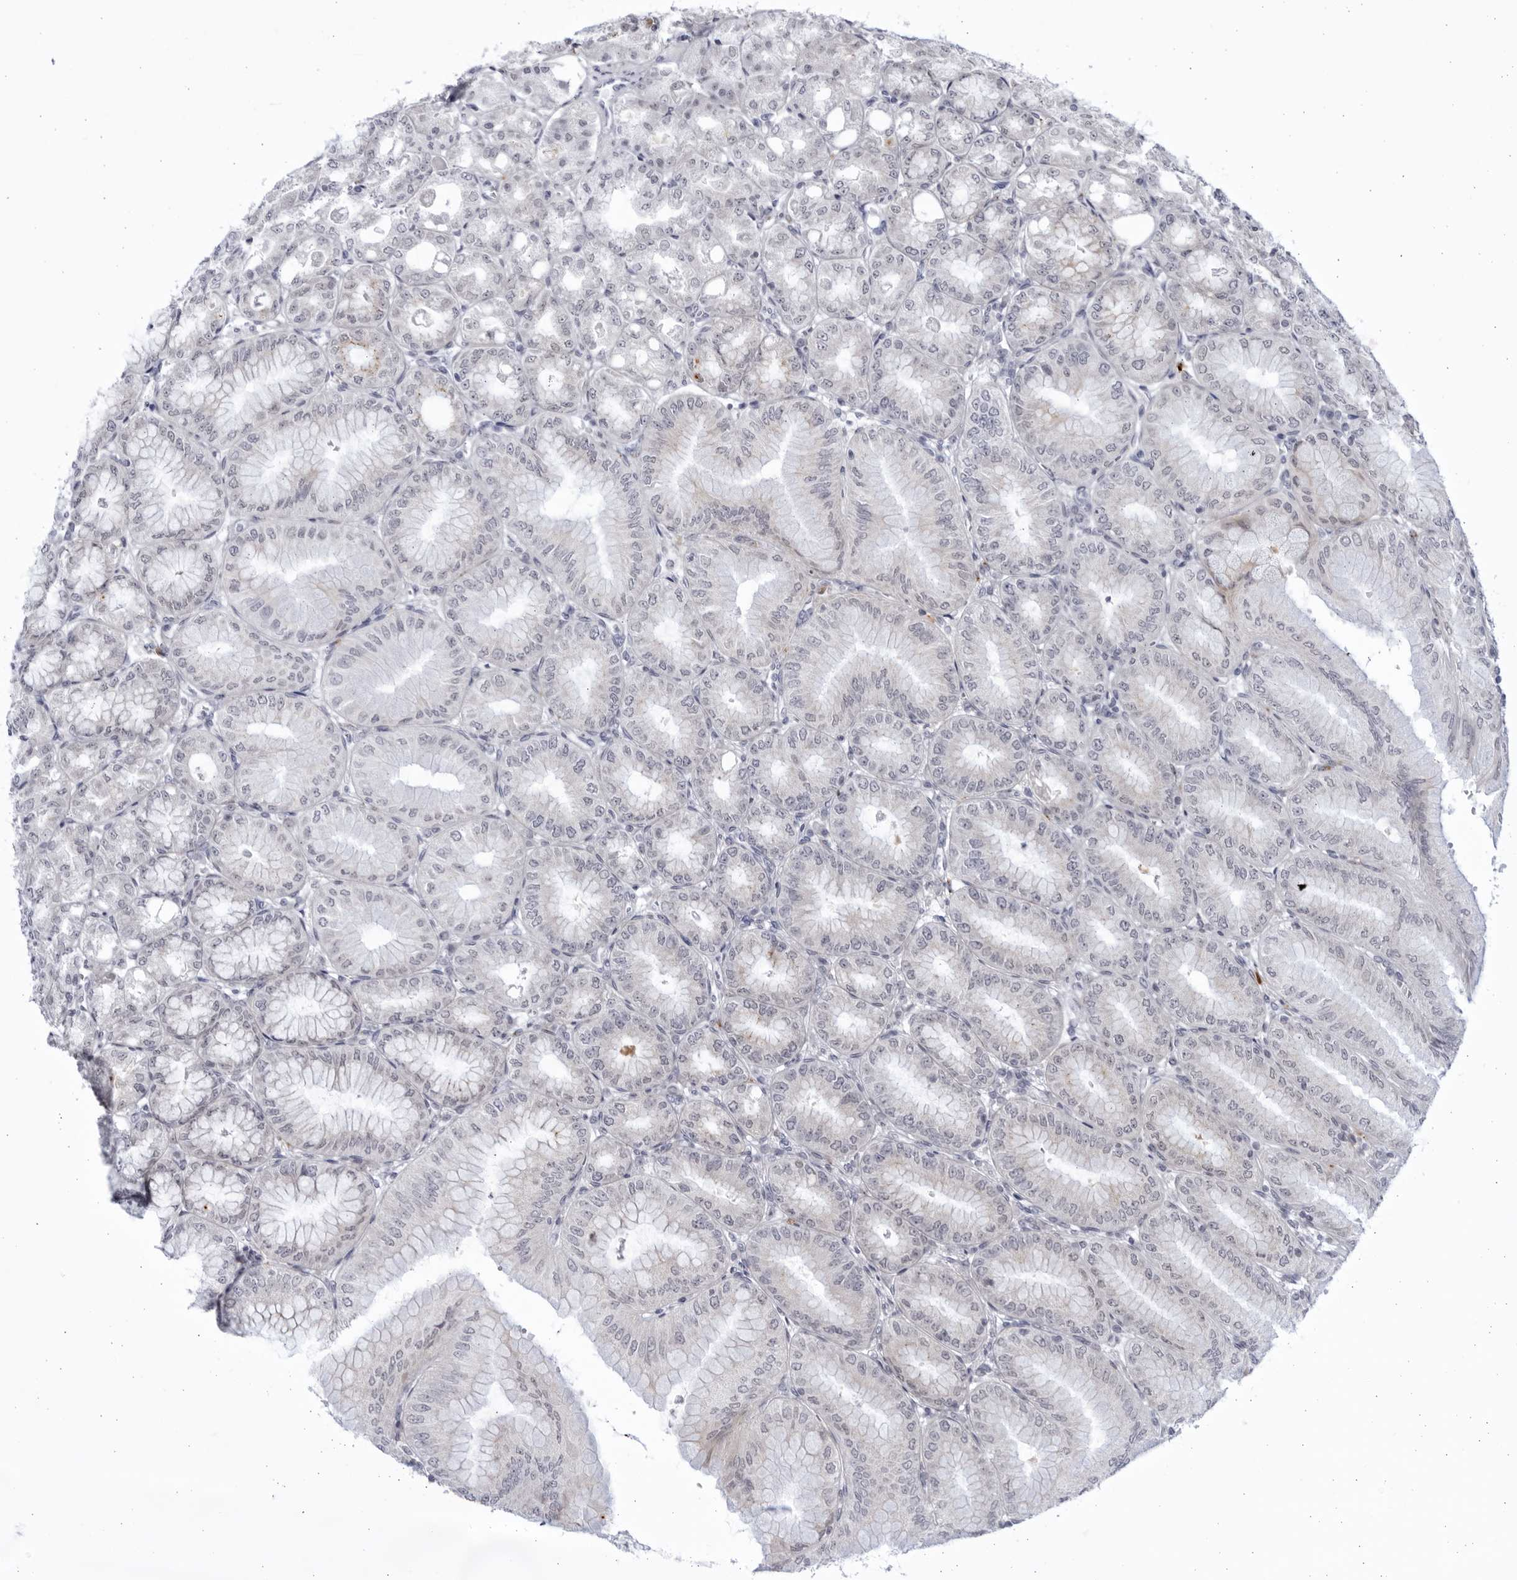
{"staining": {"intensity": "negative", "quantity": "none", "location": "none"}, "tissue": "stomach", "cell_type": "Glandular cells", "image_type": "normal", "snomed": [{"axis": "morphology", "description": "Normal tissue, NOS"}, {"axis": "topography", "description": "Stomach, lower"}], "caption": "Glandular cells are negative for brown protein staining in unremarkable stomach. The staining was performed using DAB to visualize the protein expression in brown, while the nuclei were stained in blue with hematoxylin (Magnification: 20x).", "gene": "CCDC181", "patient": {"sex": "male", "age": 71}}